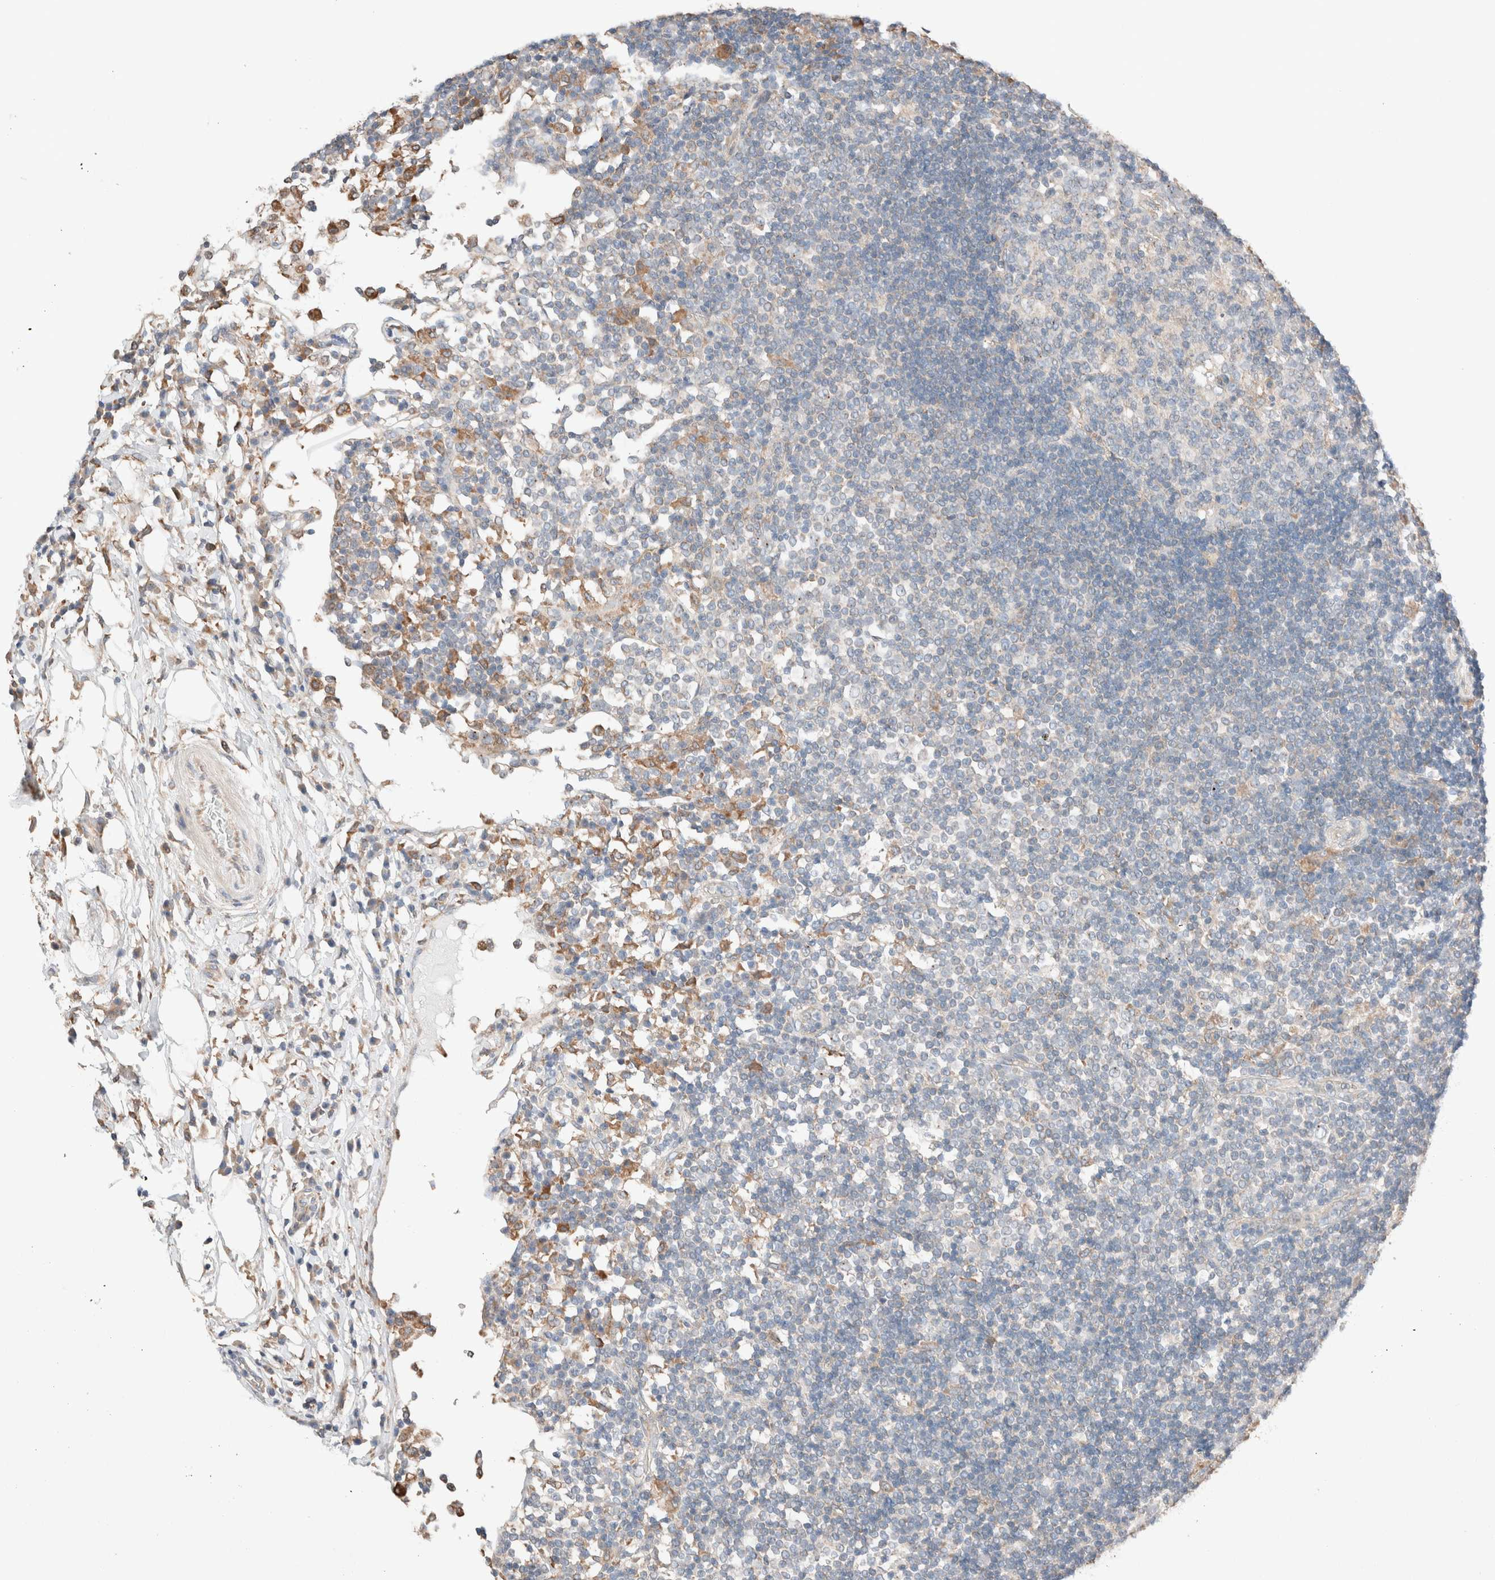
{"staining": {"intensity": "moderate", "quantity": "<25%", "location": "cytoplasmic/membranous"}, "tissue": "lymph node", "cell_type": "Germinal center cells", "image_type": "normal", "snomed": [{"axis": "morphology", "description": "Normal tissue, NOS"}, {"axis": "topography", "description": "Lymph node"}], "caption": "Protein analysis of unremarkable lymph node exhibits moderate cytoplasmic/membranous positivity in about <25% of germinal center cells.", "gene": "PCM1", "patient": {"sex": "female", "age": 53}}